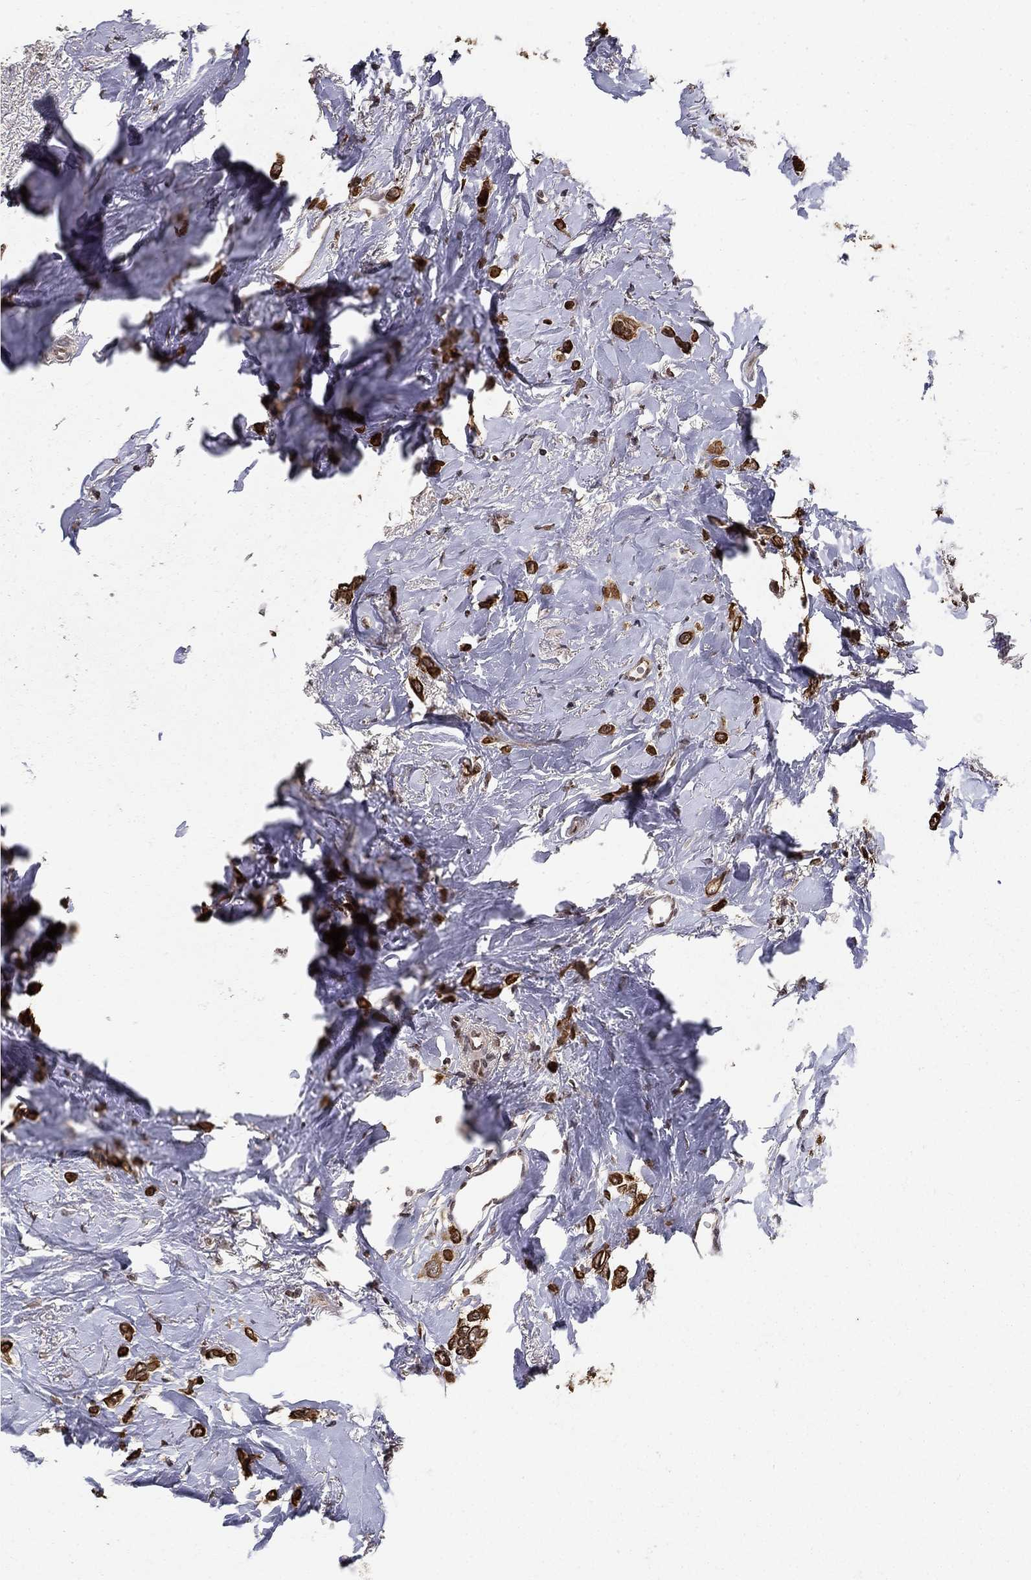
{"staining": {"intensity": "strong", "quantity": ">75%", "location": "cytoplasmic/membranous"}, "tissue": "breast cancer", "cell_type": "Tumor cells", "image_type": "cancer", "snomed": [{"axis": "morphology", "description": "Lobular carcinoma"}, {"axis": "topography", "description": "Breast"}], "caption": "Protein staining by IHC exhibits strong cytoplasmic/membranous positivity in about >75% of tumor cells in breast cancer.", "gene": "CDCA7L", "patient": {"sex": "female", "age": 66}}